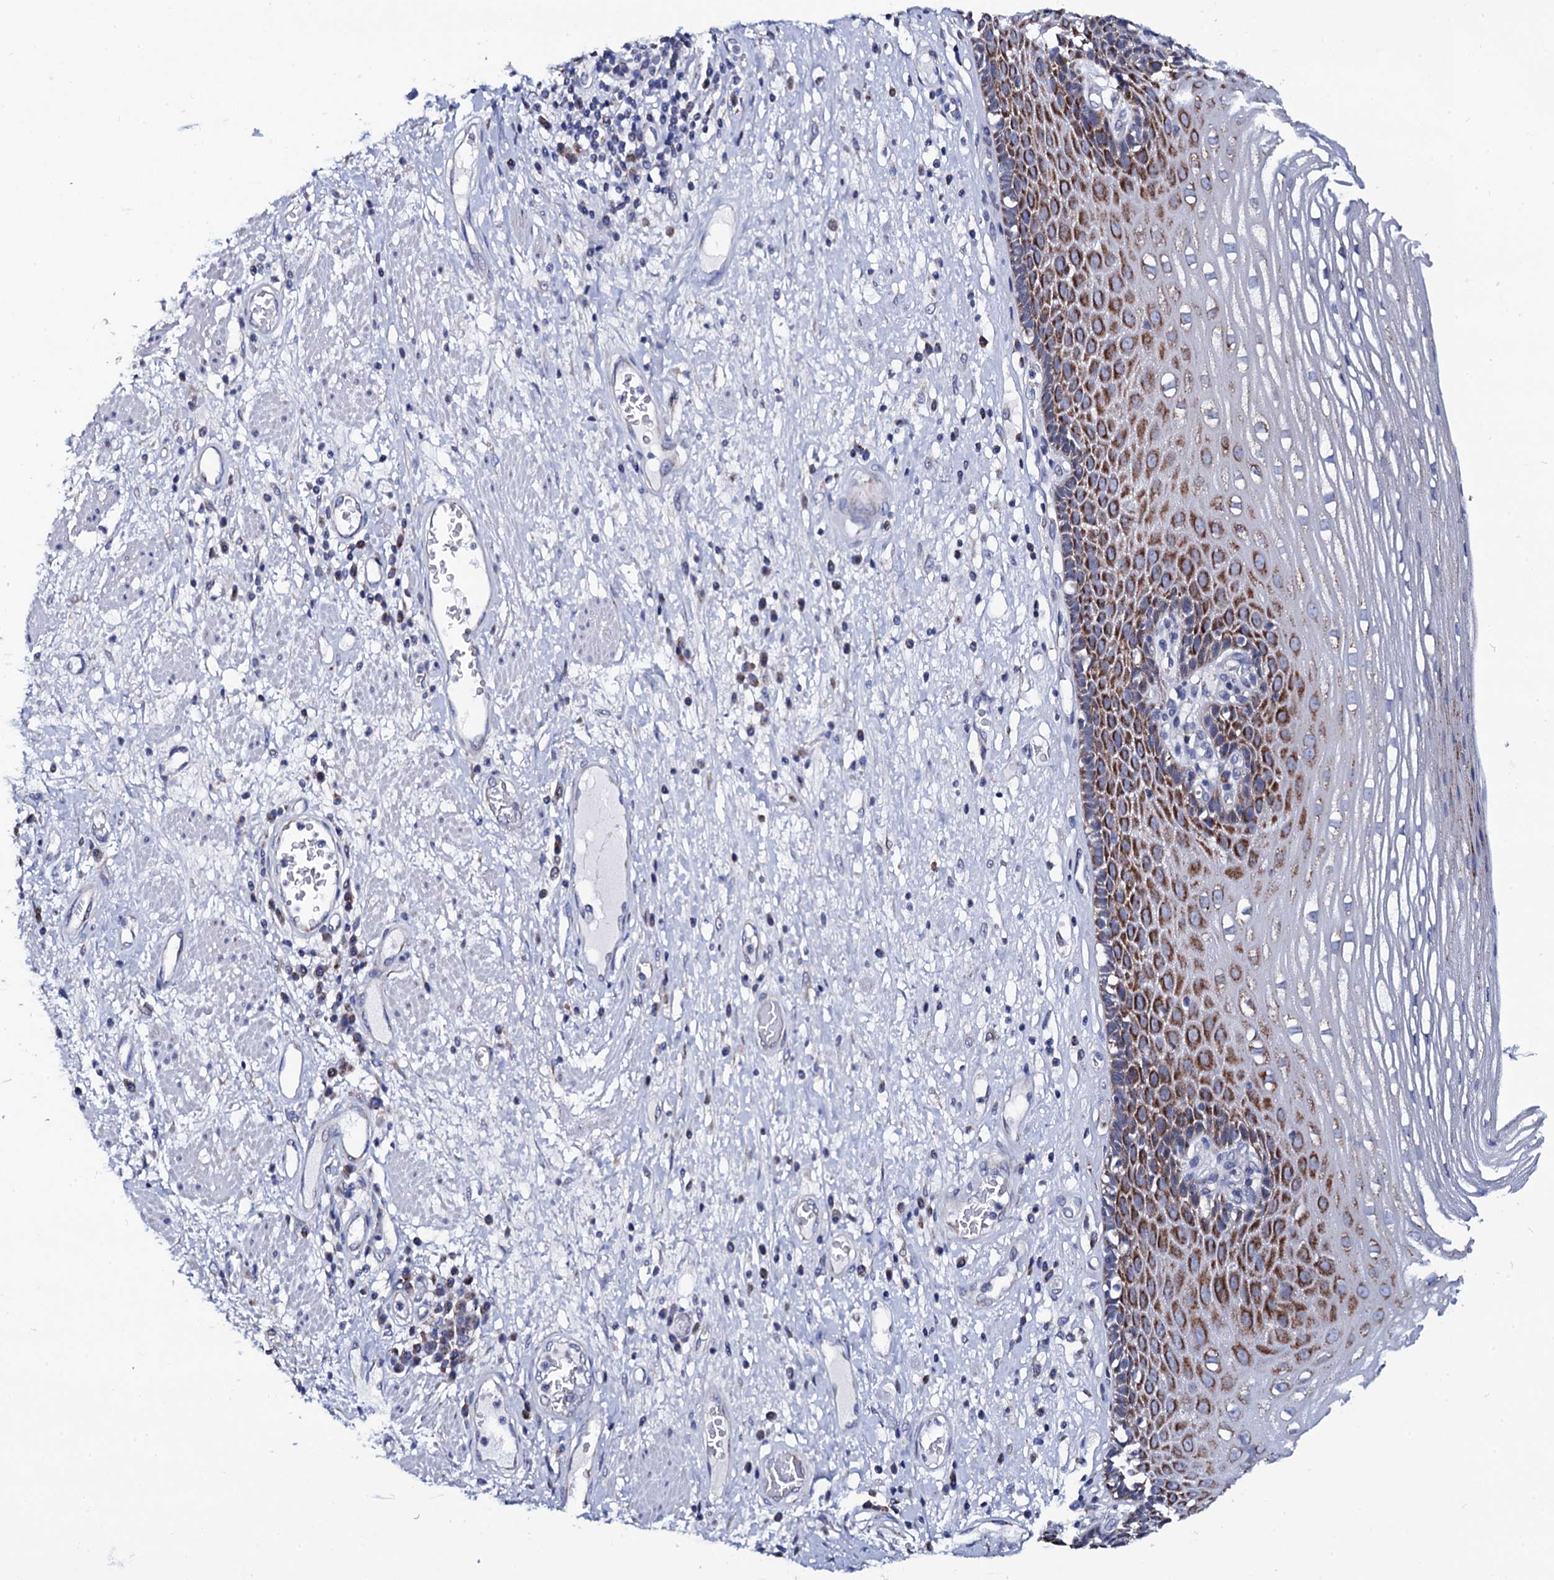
{"staining": {"intensity": "strong", "quantity": "25%-75%", "location": "cytoplasmic/membranous"}, "tissue": "esophagus", "cell_type": "Squamous epithelial cells", "image_type": "normal", "snomed": [{"axis": "morphology", "description": "Normal tissue, NOS"}, {"axis": "morphology", "description": "Adenocarcinoma, NOS"}, {"axis": "topography", "description": "Esophagus"}], "caption": "Immunohistochemical staining of benign esophagus demonstrates 25%-75% levels of strong cytoplasmic/membranous protein expression in about 25%-75% of squamous epithelial cells.", "gene": "PTCD3", "patient": {"sex": "male", "age": 62}}